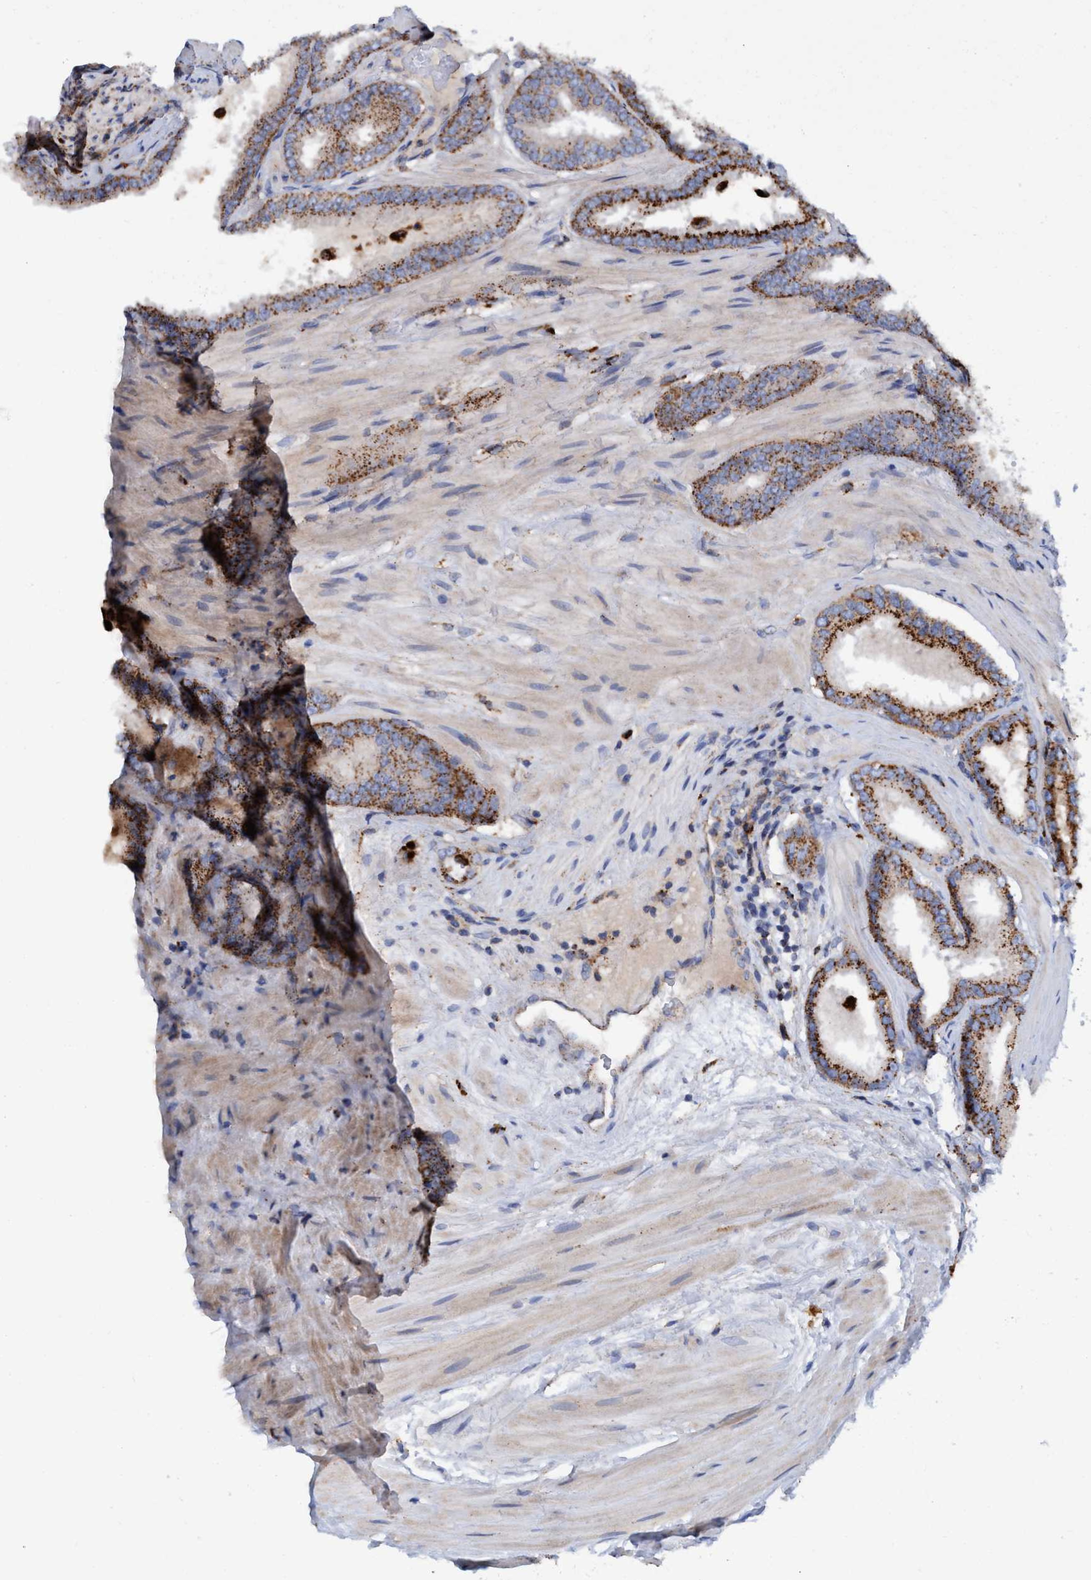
{"staining": {"intensity": "moderate", "quantity": ">75%", "location": "cytoplasmic/membranous"}, "tissue": "prostate cancer", "cell_type": "Tumor cells", "image_type": "cancer", "snomed": [{"axis": "morphology", "description": "Adenocarcinoma, Low grade"}, {"axis": "topography", "description": "Prostate"}], "caption": "About >75% of tumor cells in human low-grade adenocarcinoma (prostate) exhibit moderate cytoplasmic/membranous protein expression as visualized by brown immunohistochemical staining.", "gene": "TRIM65", "patient": {"sex": "male", "age": 51}}